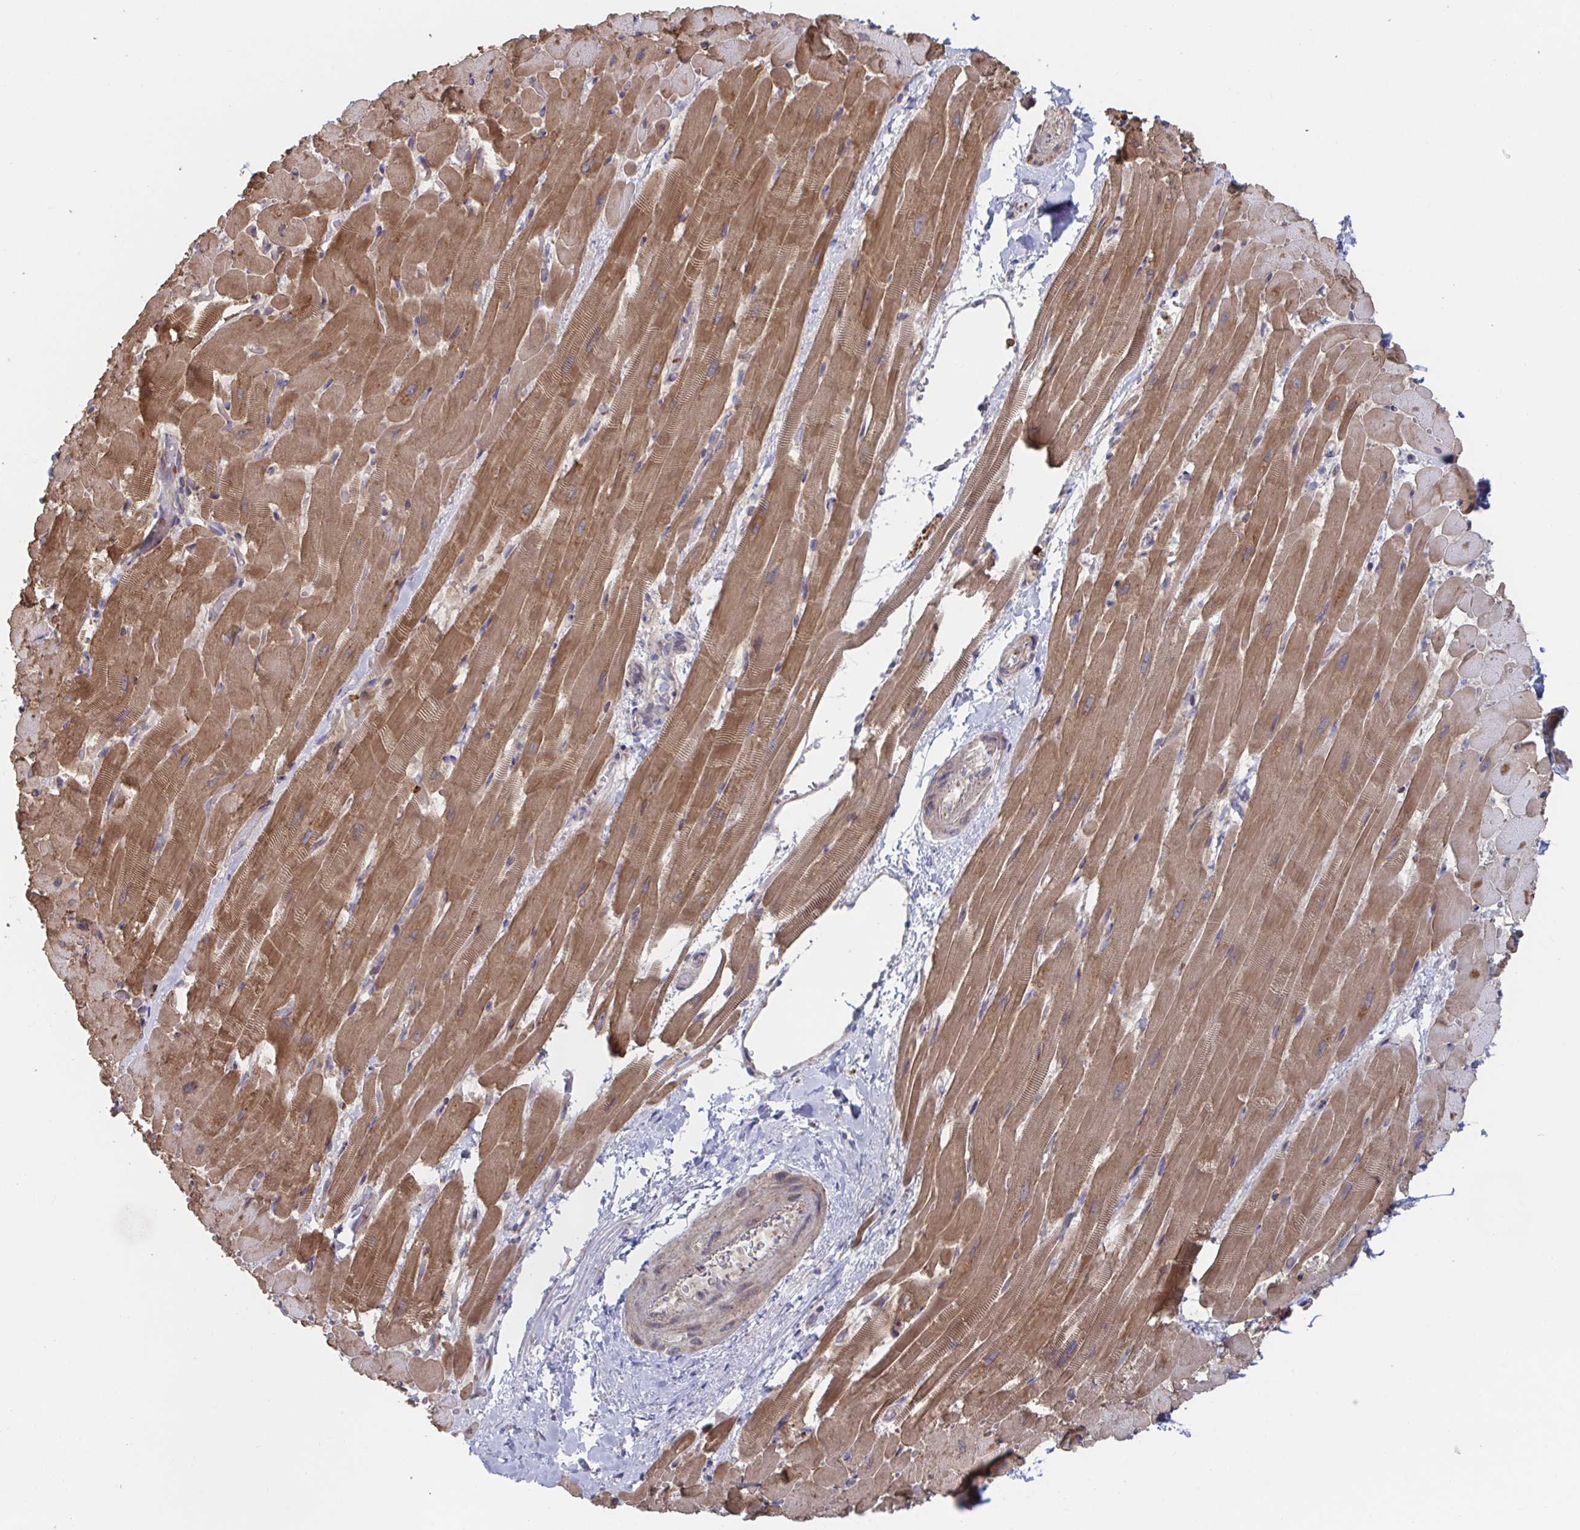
{"staining": {"intensity": "moderate", "quantity": ">75%", "location": "cytoplasmic/membranous"}, "tissue": "heart muscle", "cell_type": "Cardiomyocytes", "image_type": "normal", "snomed": [{"axis": "morphology", "description": "Normal tissue, NOS"}, {"axis": "topography", "description": "Heart"}], "caption": "Immunohistochemistry histopathology image of unremarkable human heart muscle stained for a protein (brown), which exhibits medium levels of moderate cytoplasmic/membranous expression in about >75% of cardiomyocytes.", "gene": "FJX1", "patient": {"sex": "male", "age": 37}}